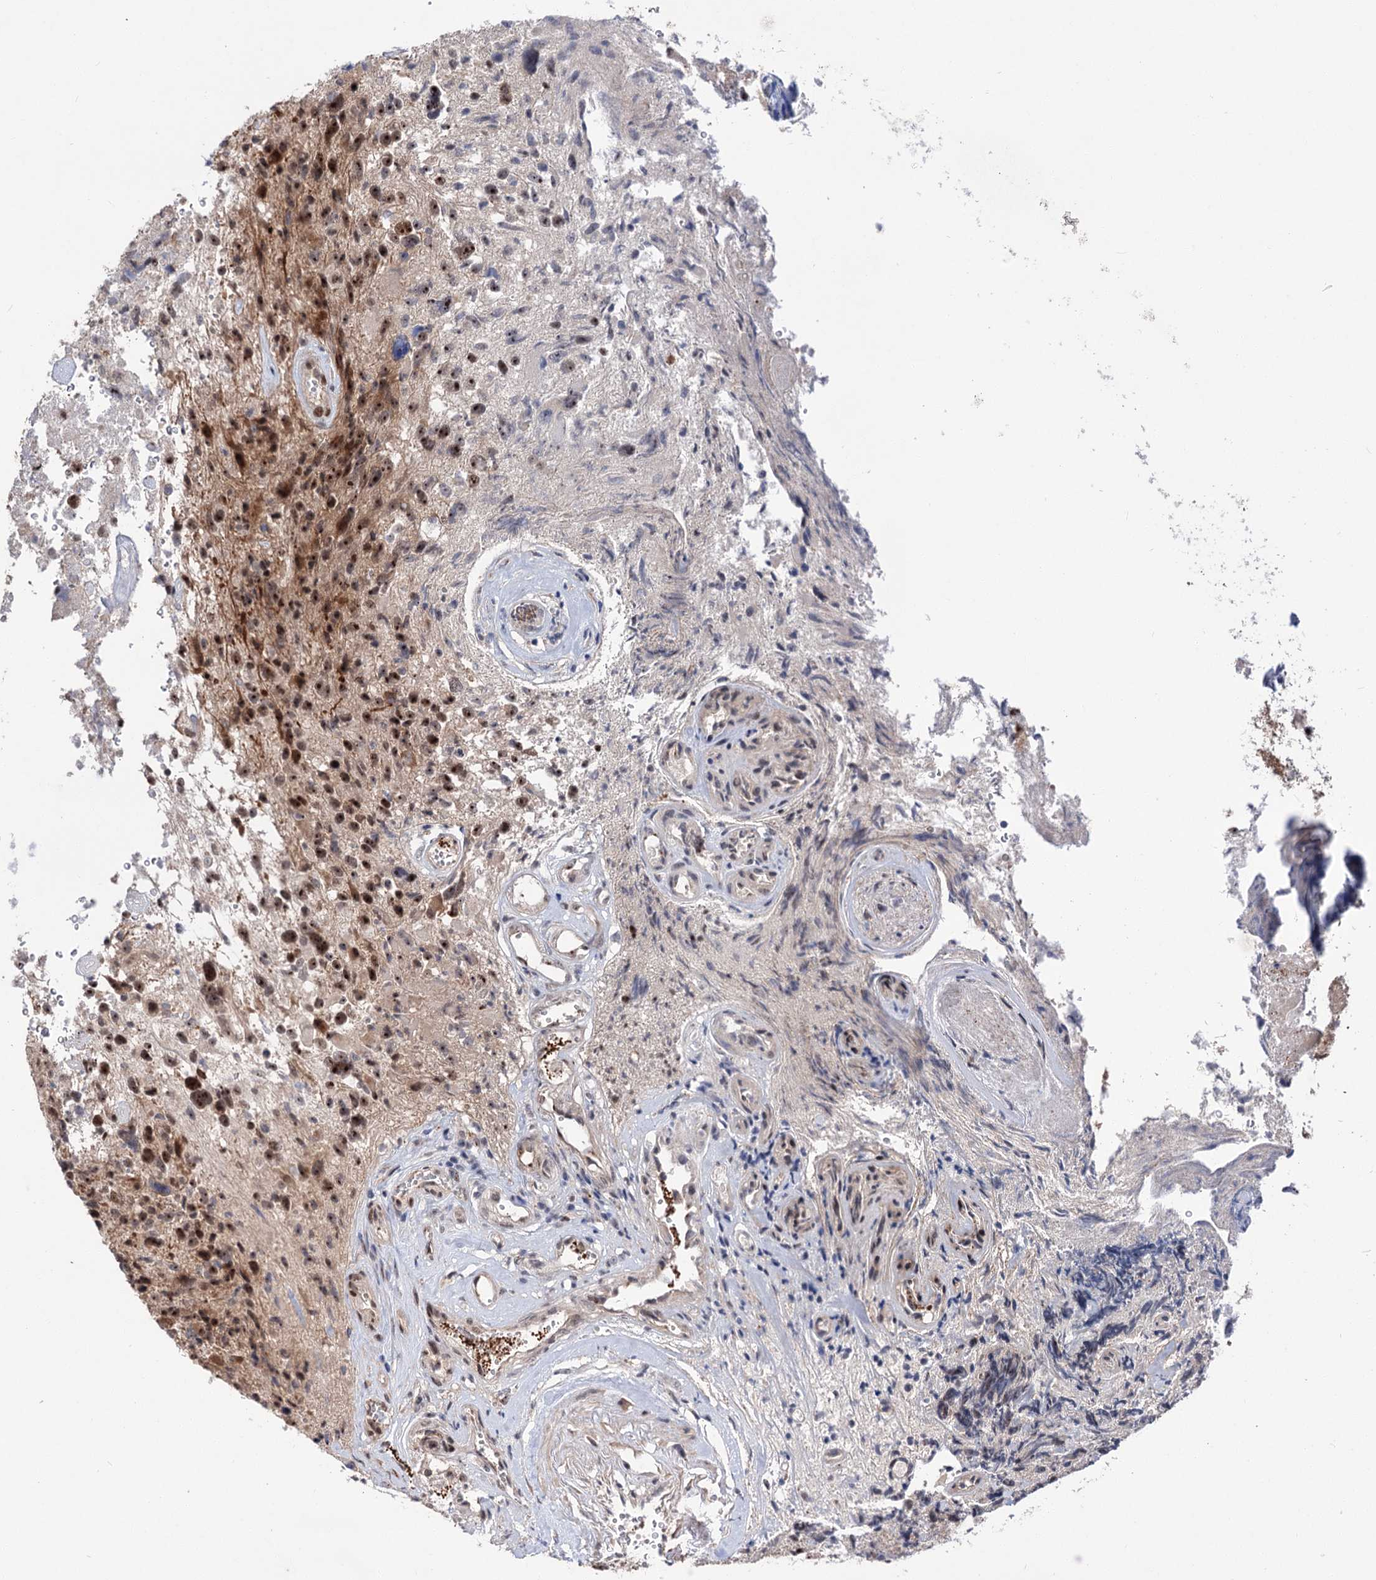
{"staining": {"intensity": "moderate", "quantity": ">75%", "location": "nuclear"}, "tissue": "glioma", "cell_type": "Tumor cells", "image_type": "cancer", "snomed": [{"axis": "morphology", "description": "Glioma, malignant, High grade"}, {"axis": "topography", "description": "Brain"}], "caption": "Malignant high-grade glioma stained with DAB (3,3'-diaminobenzidine) immunohistochemistry displays medium levels of moderate nuclear staining in approximately >75% of tumor cells.", "gene": "MAML1", "patient": {"sex": "male", "age": 69}}